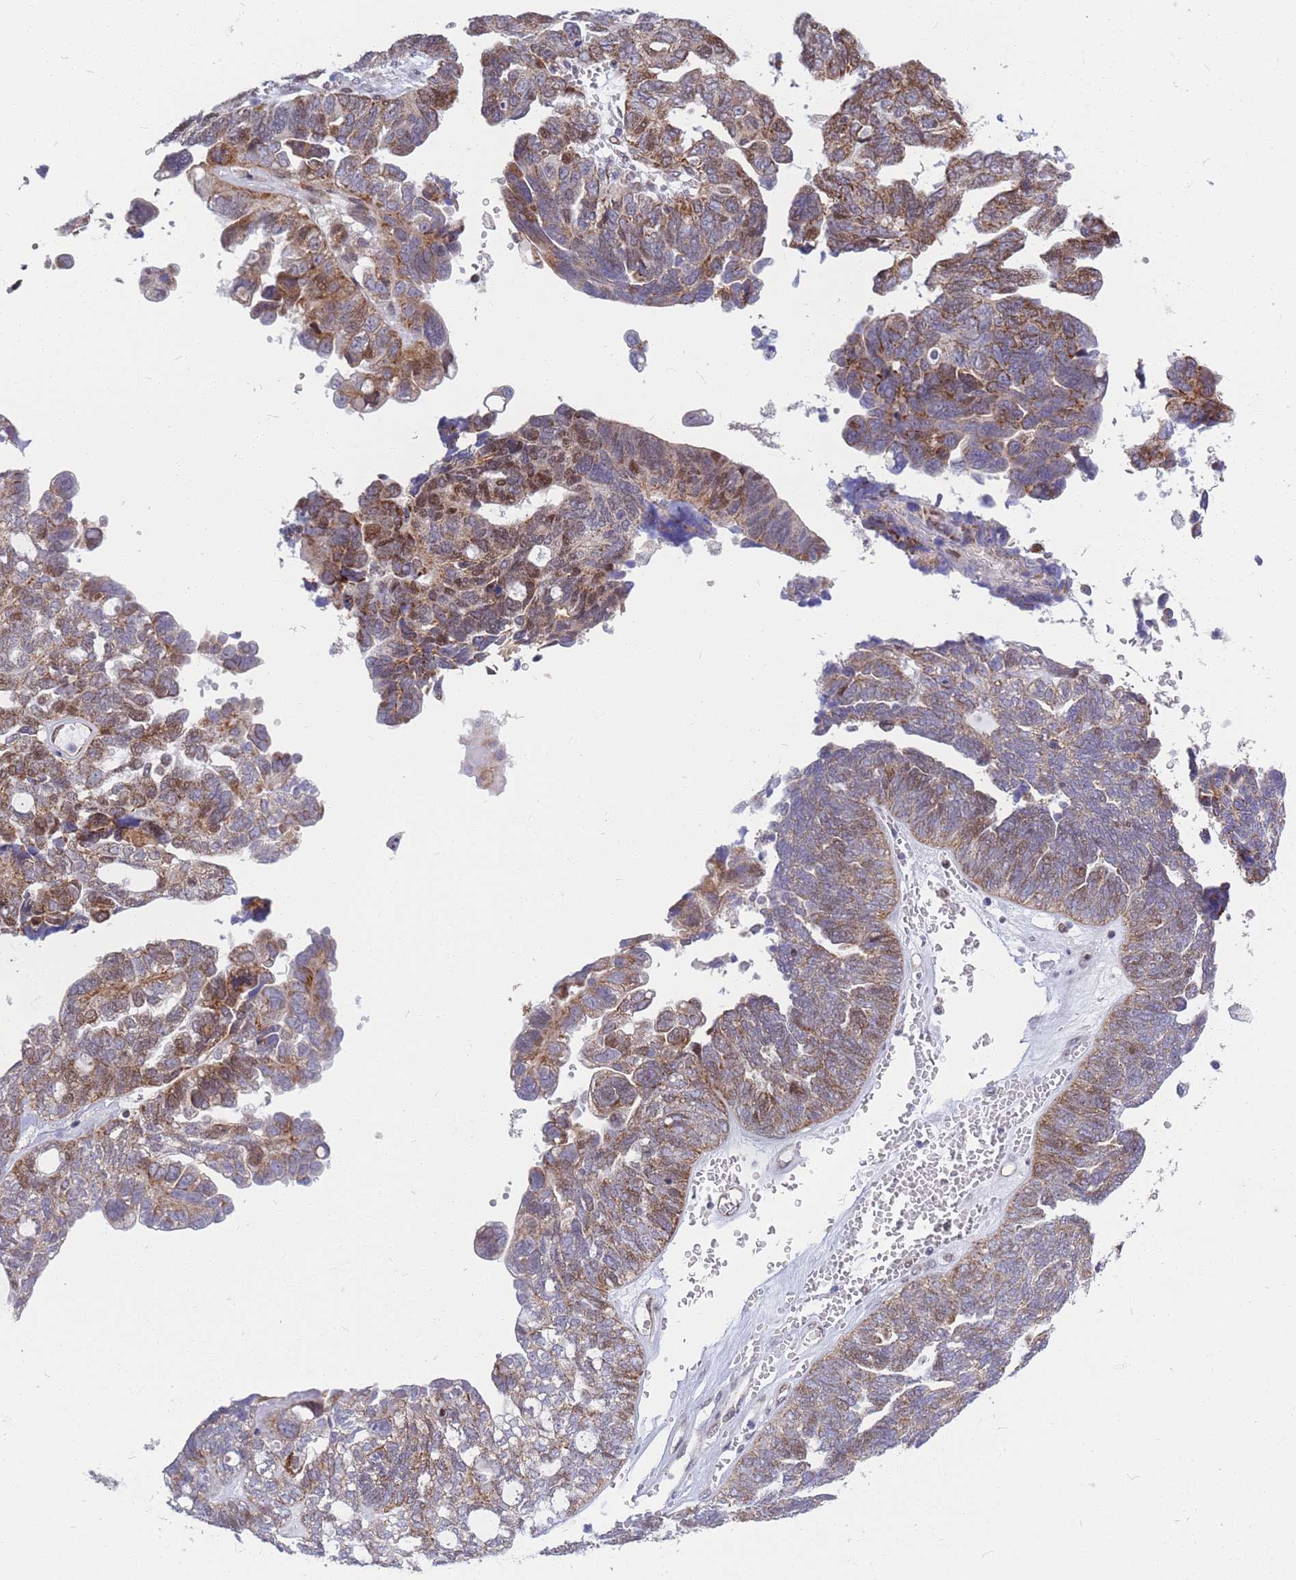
{"staining": {"intensity": "moderate", "quantity": ">75%", "location": "cytoplasmic/membranous"}, "tissue": "ovarian cancer", "cell_type": "Tumor cells", "image_type": "cancer", "snomed": [{"axis": "morphology", "description": "Cystadenocarcinoma, serous, NOS"}, {"axis": "topography", "description": "Ovary"}], "caption": "Moderate cytoplasmic/membranous staining is seen in approximately >75% of tumor cells in ovarian cancer (serous cystadenocarcinoma).", "gene": "MOB4", "patient": {"sex": "female", "age": 79}}